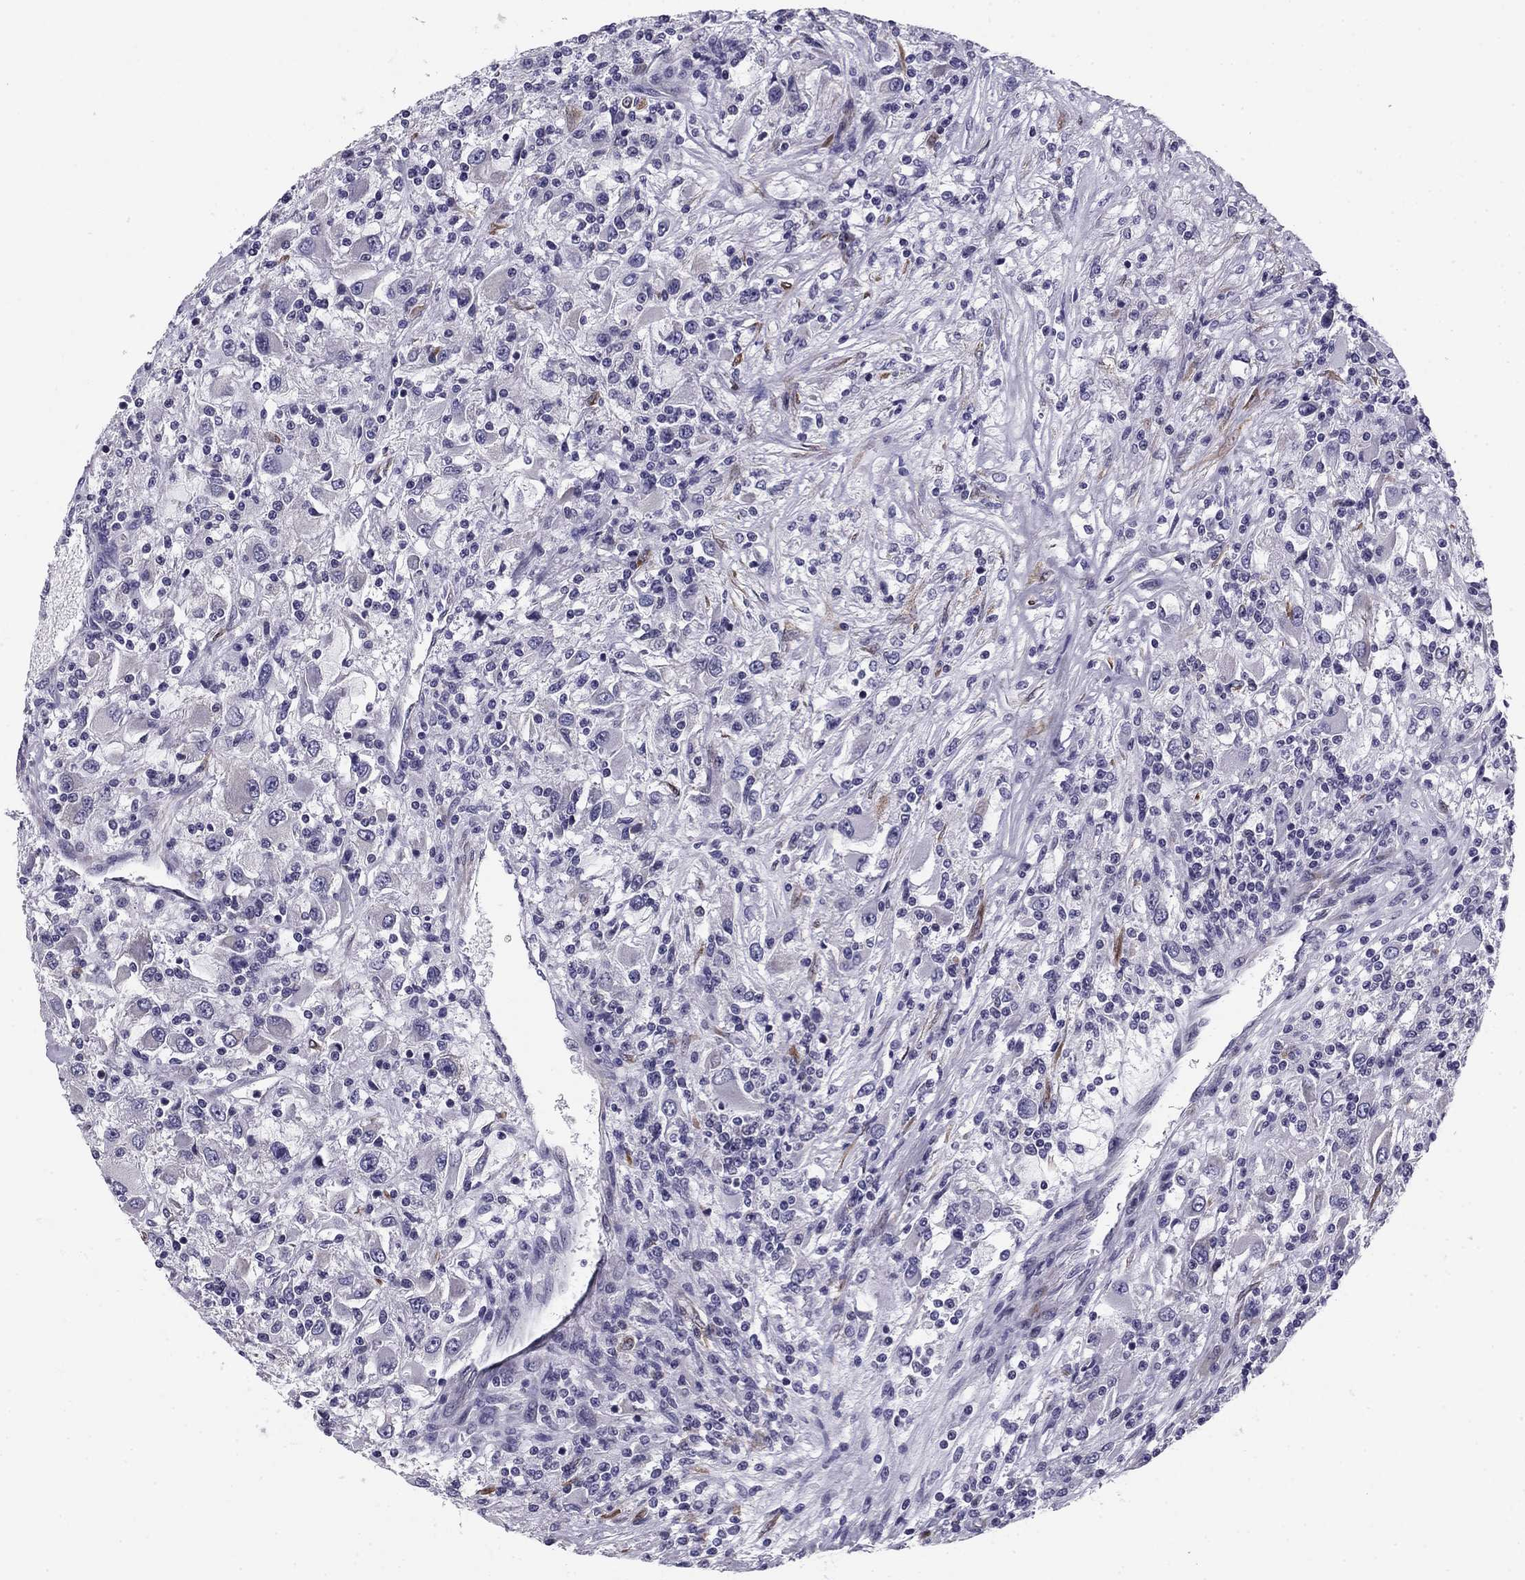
{"staining": {"intensity": "negative", "quantity": "none", "location": "none"}, "tissue": "renal cancer", "cell_type": "Tumor cells", "image_type": "cancer", "snomed": [{"axis": "morphology", "description": "Adenocarcinoma, NOS"}, {"axis": "topography", "description": "Kidney"}], "caption": "There is no significant expression in tumor cells of renal cancer (adenocarcinoma).", "gene": "TMED3", "patient": {"sex": "female", "age": 67}}